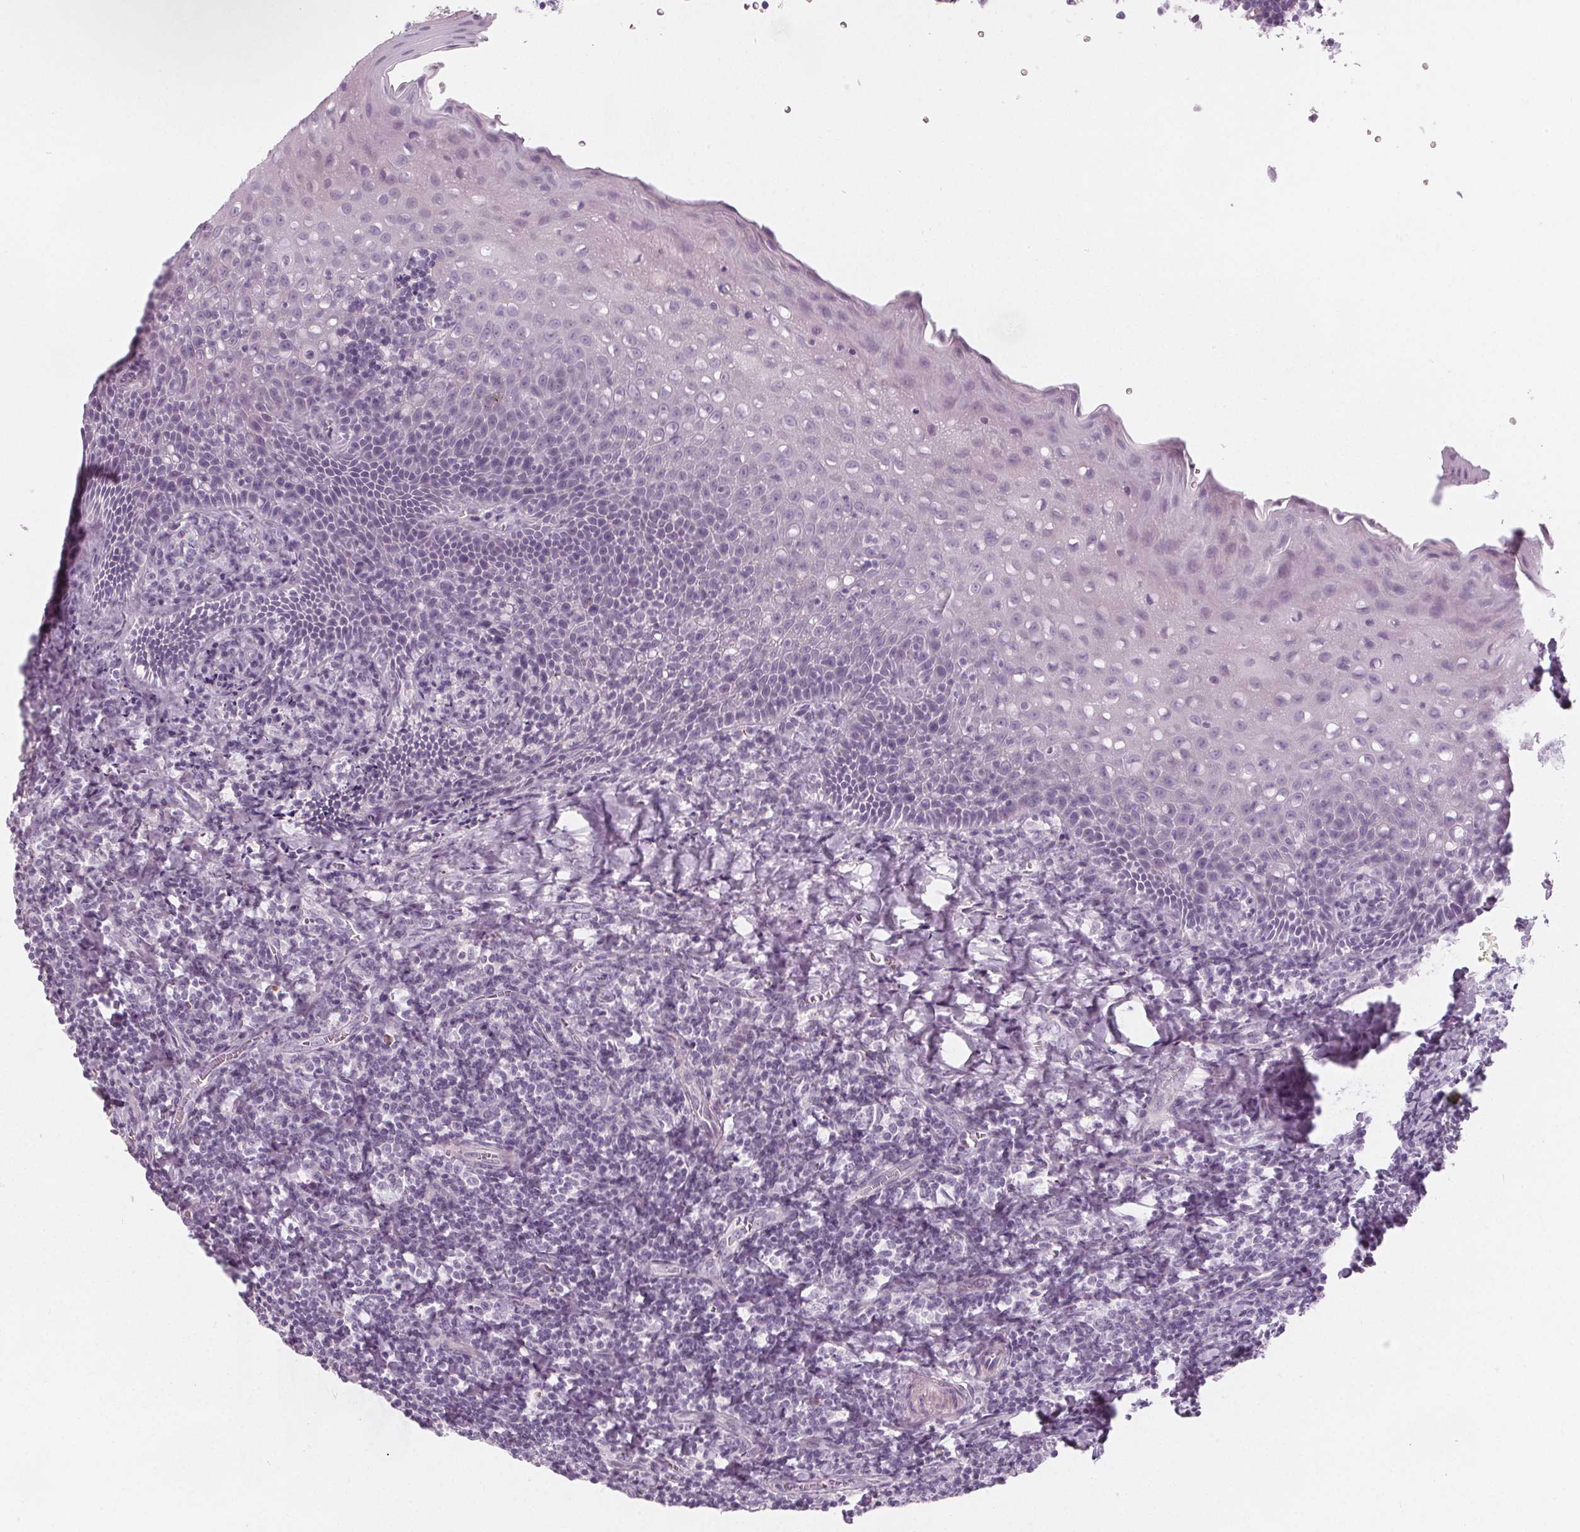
{"staining": {"intensity": "negative", "quantity": "none", "location": "none"}, "tissue": "tonsil", "cell_type": "Germinal center cells", "image_type": "normal", "snomed": [{"axis": "morphology", "description": "Normal tissue, NOS"}, {"axis": "morphology", "description": "Inflammation, NOS"}, {"axis": "topography", "description": "Tonsil"}], "caption": "A high-resolution micrograph shows immunohistochemistry (IHC) staining of benign tonsil, which shows no significant positivity in germinal center cells.", "gene": "SLC5A12", "patient": {"sex": "female", "age": 31}}